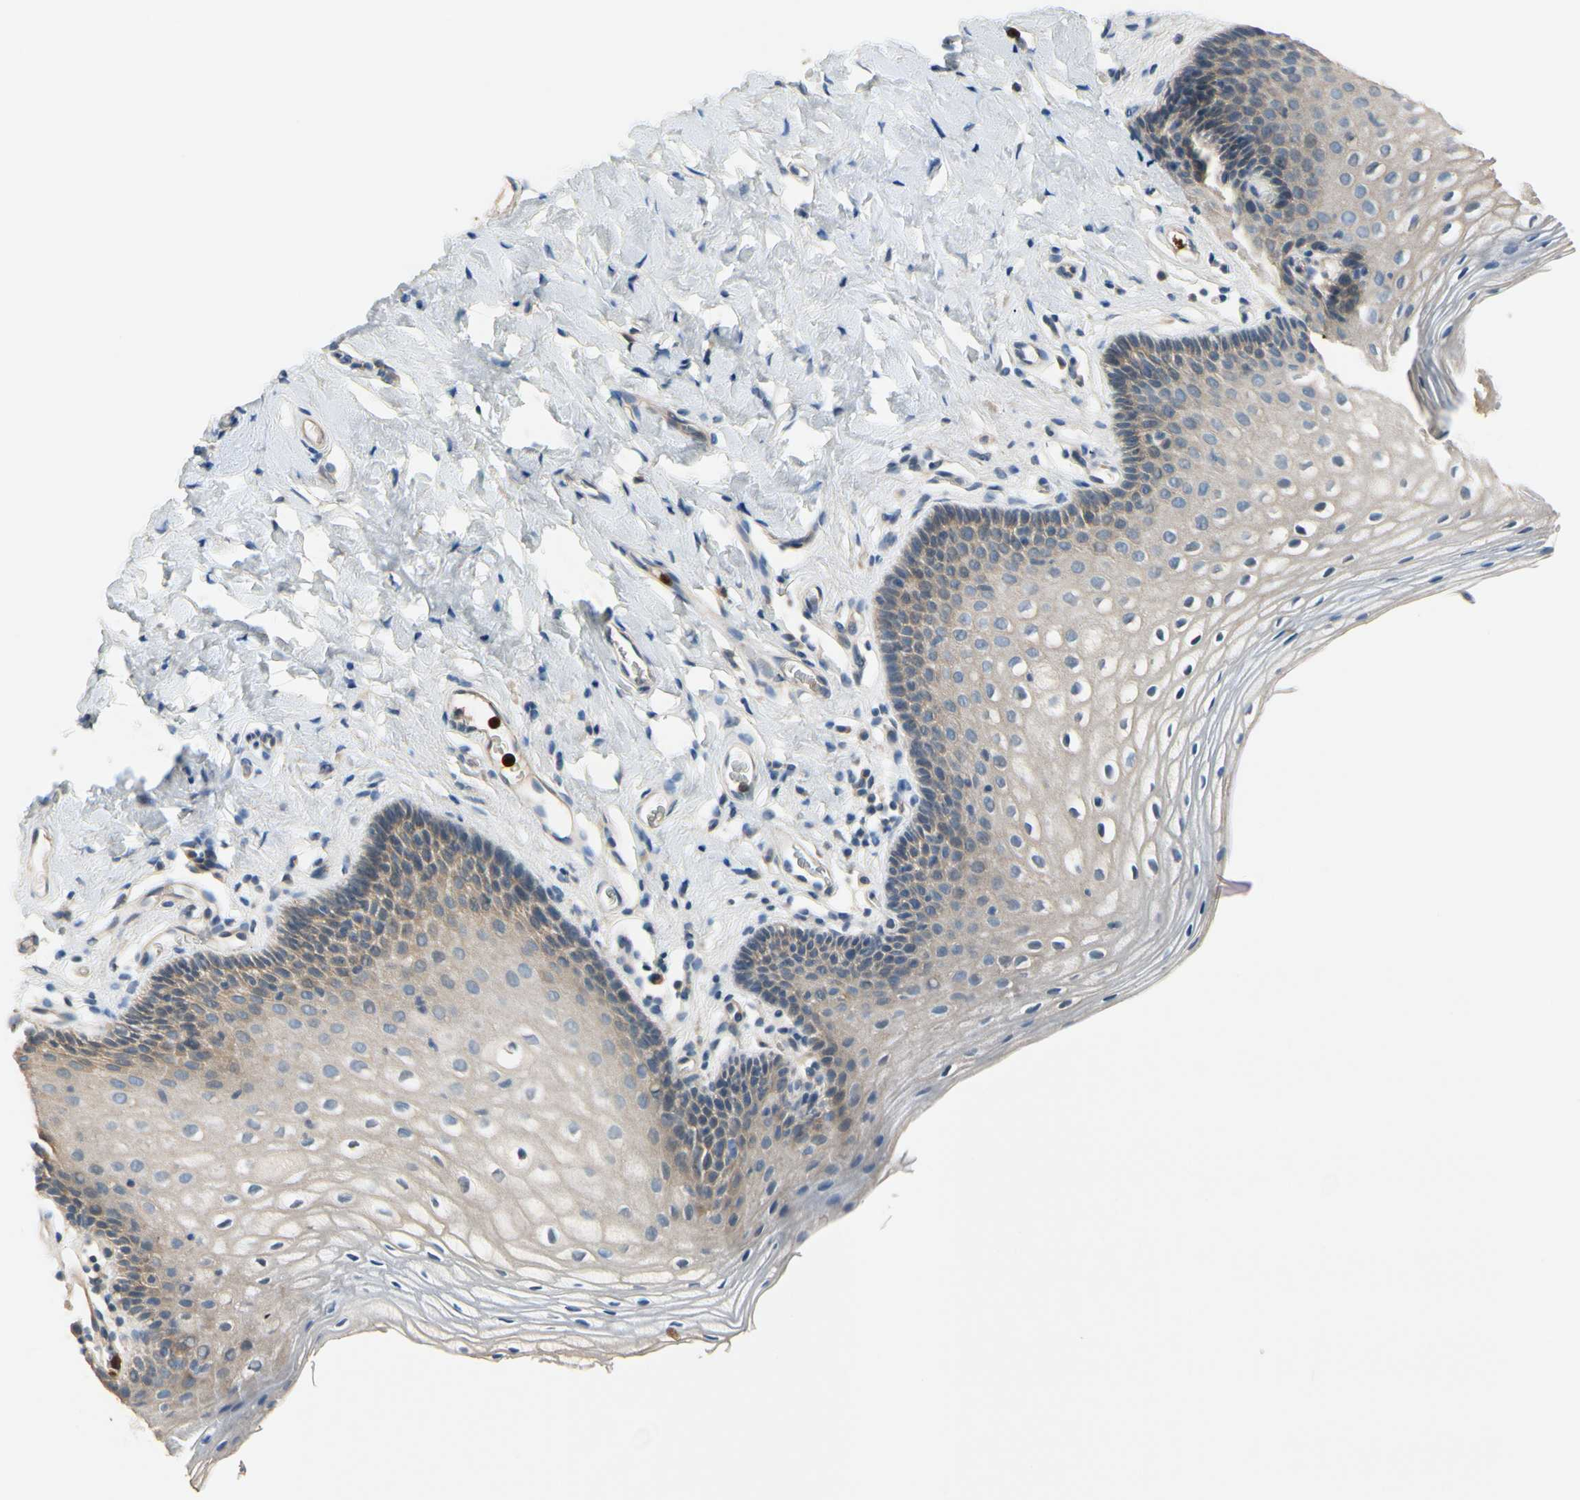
{"staining": {"intensity": "weak", "quantity": "<25%", "location": "cytoplasmic/membranous"}, "tissue": "vagina", "cell_type": "Squamous epithelial cells", "image_type": "normal", "snomed": [{"axis": "morphology", "description": "Normal tissue, NOS"}, {"axis": "topography", "description": "Vagina"}], "caption": "DAB (3,3'-diaminobenzidine) immunohistochemical staining of unremarkable human vagina exhibits no significant positivity in squamous epithelial cells.", "gene": "SIGLEC5", "patient": {"sex": "female", "age": 55}}